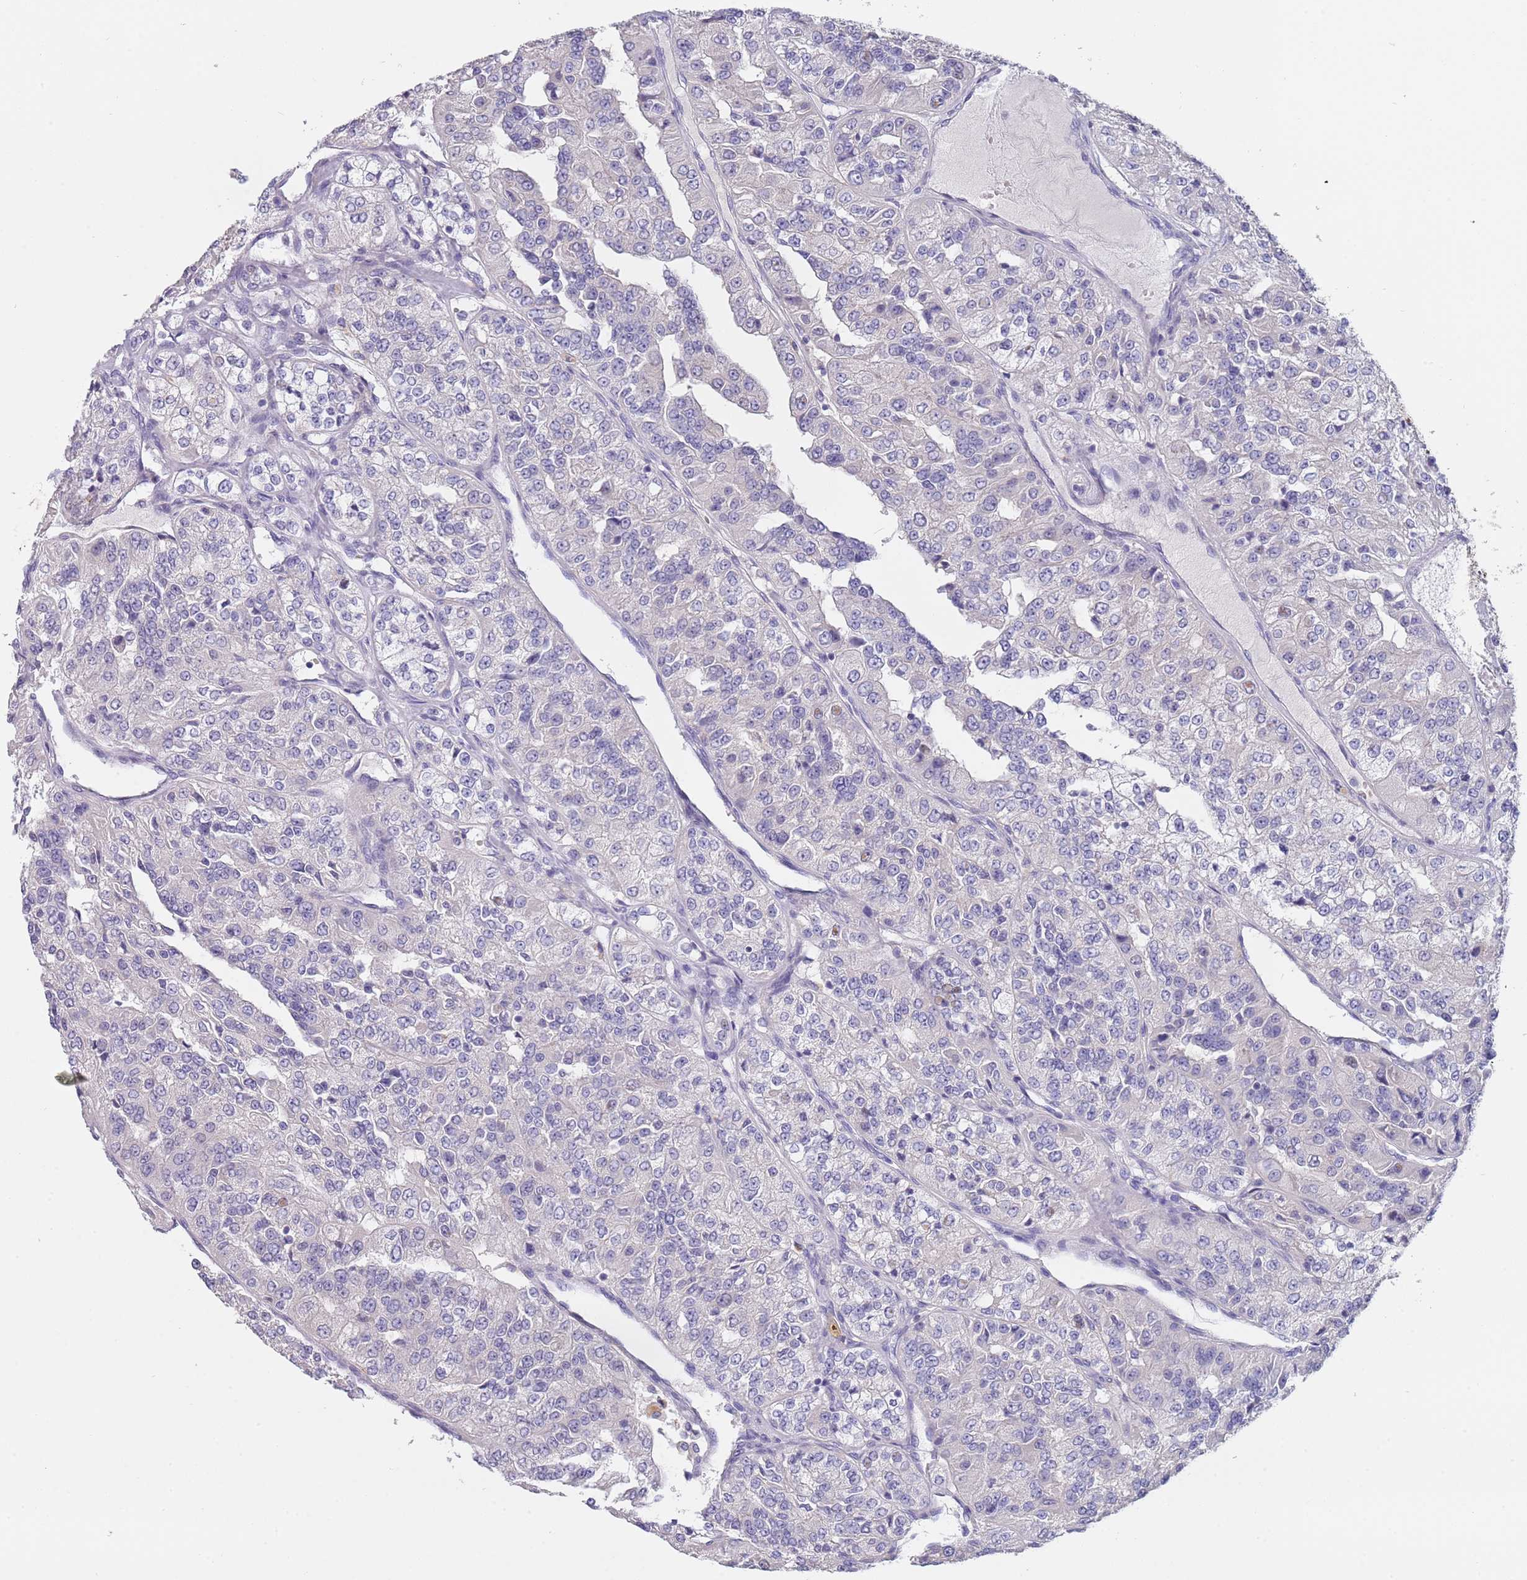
{"staining": {"intensity": "negative", "quantity": "none", "location": "none"}, "tissue": "renal cancer", "cell_type": "Tumor cells", "image_type": "cancer", "snomed": [{"axis": "morphology", "description": "Adenocarcinoma, NOS"}, {"axis": "topography", "description": "Kidney"}], "caption": "Renal cancer was stained to show a protein in brown. There is no significant expression in tumor cells. The staining is performed using DAB (3,3'-diaminobenzidine) brown chromogen with nuclei counter-stained in using hematoxylin.", "gene": "MAN1C1", "patient": {"sex": "female", "age": 63}}